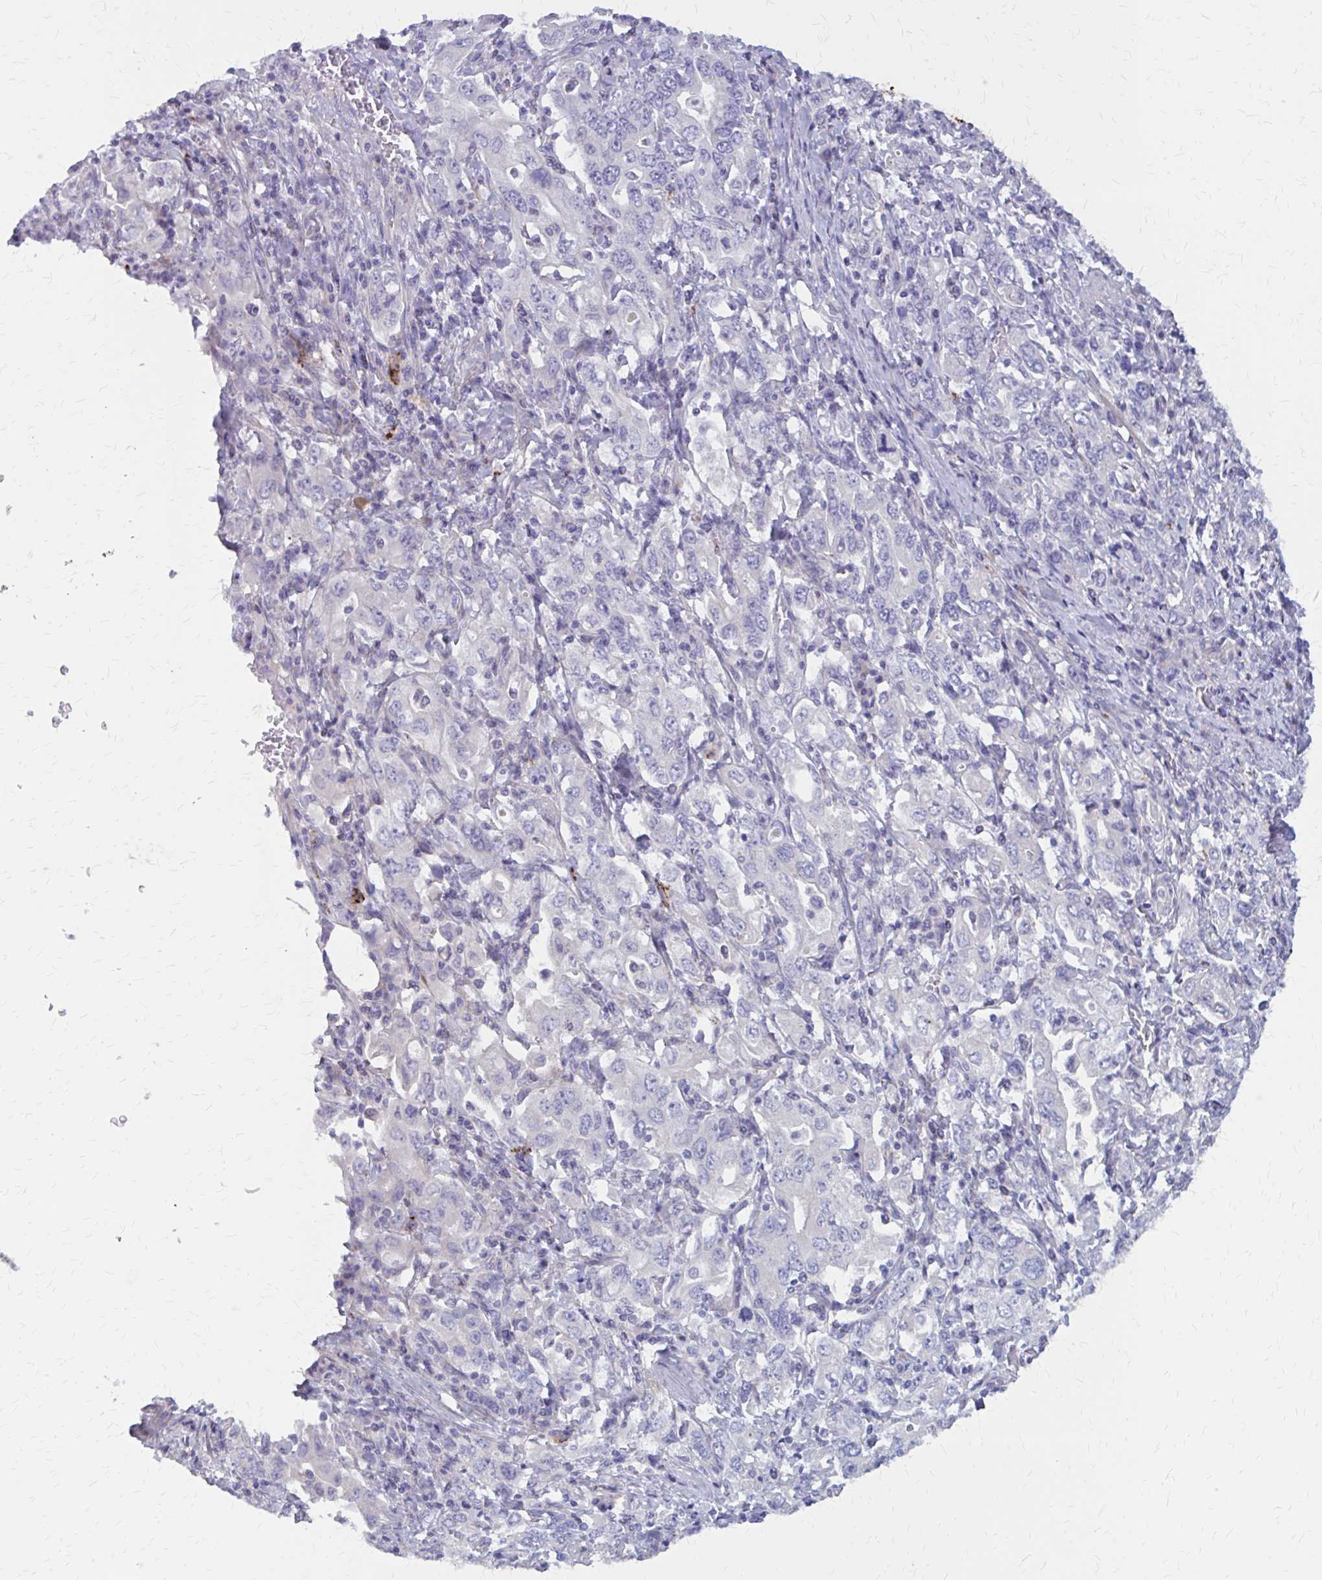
{"staining": {"intensity": "negative", "quantity": "none", "location": "none"}, "tissue": "stomach cancer", "cell_type": "Tumor cells", "image_type": "cancer", "snomed": [{"axis": "morphology", "description": "Adenocarcinoma, NOS"}, {"axis": "topography", "description": "Stomach, upper"}, {"axis": "topography", "description": "Stomach"}], "caption": "There is no significant expression in tumor cells of adenocarcinoma (stomach).", "gene": "GLYATL2", "patient": {"sex": "male", "age": 62}}